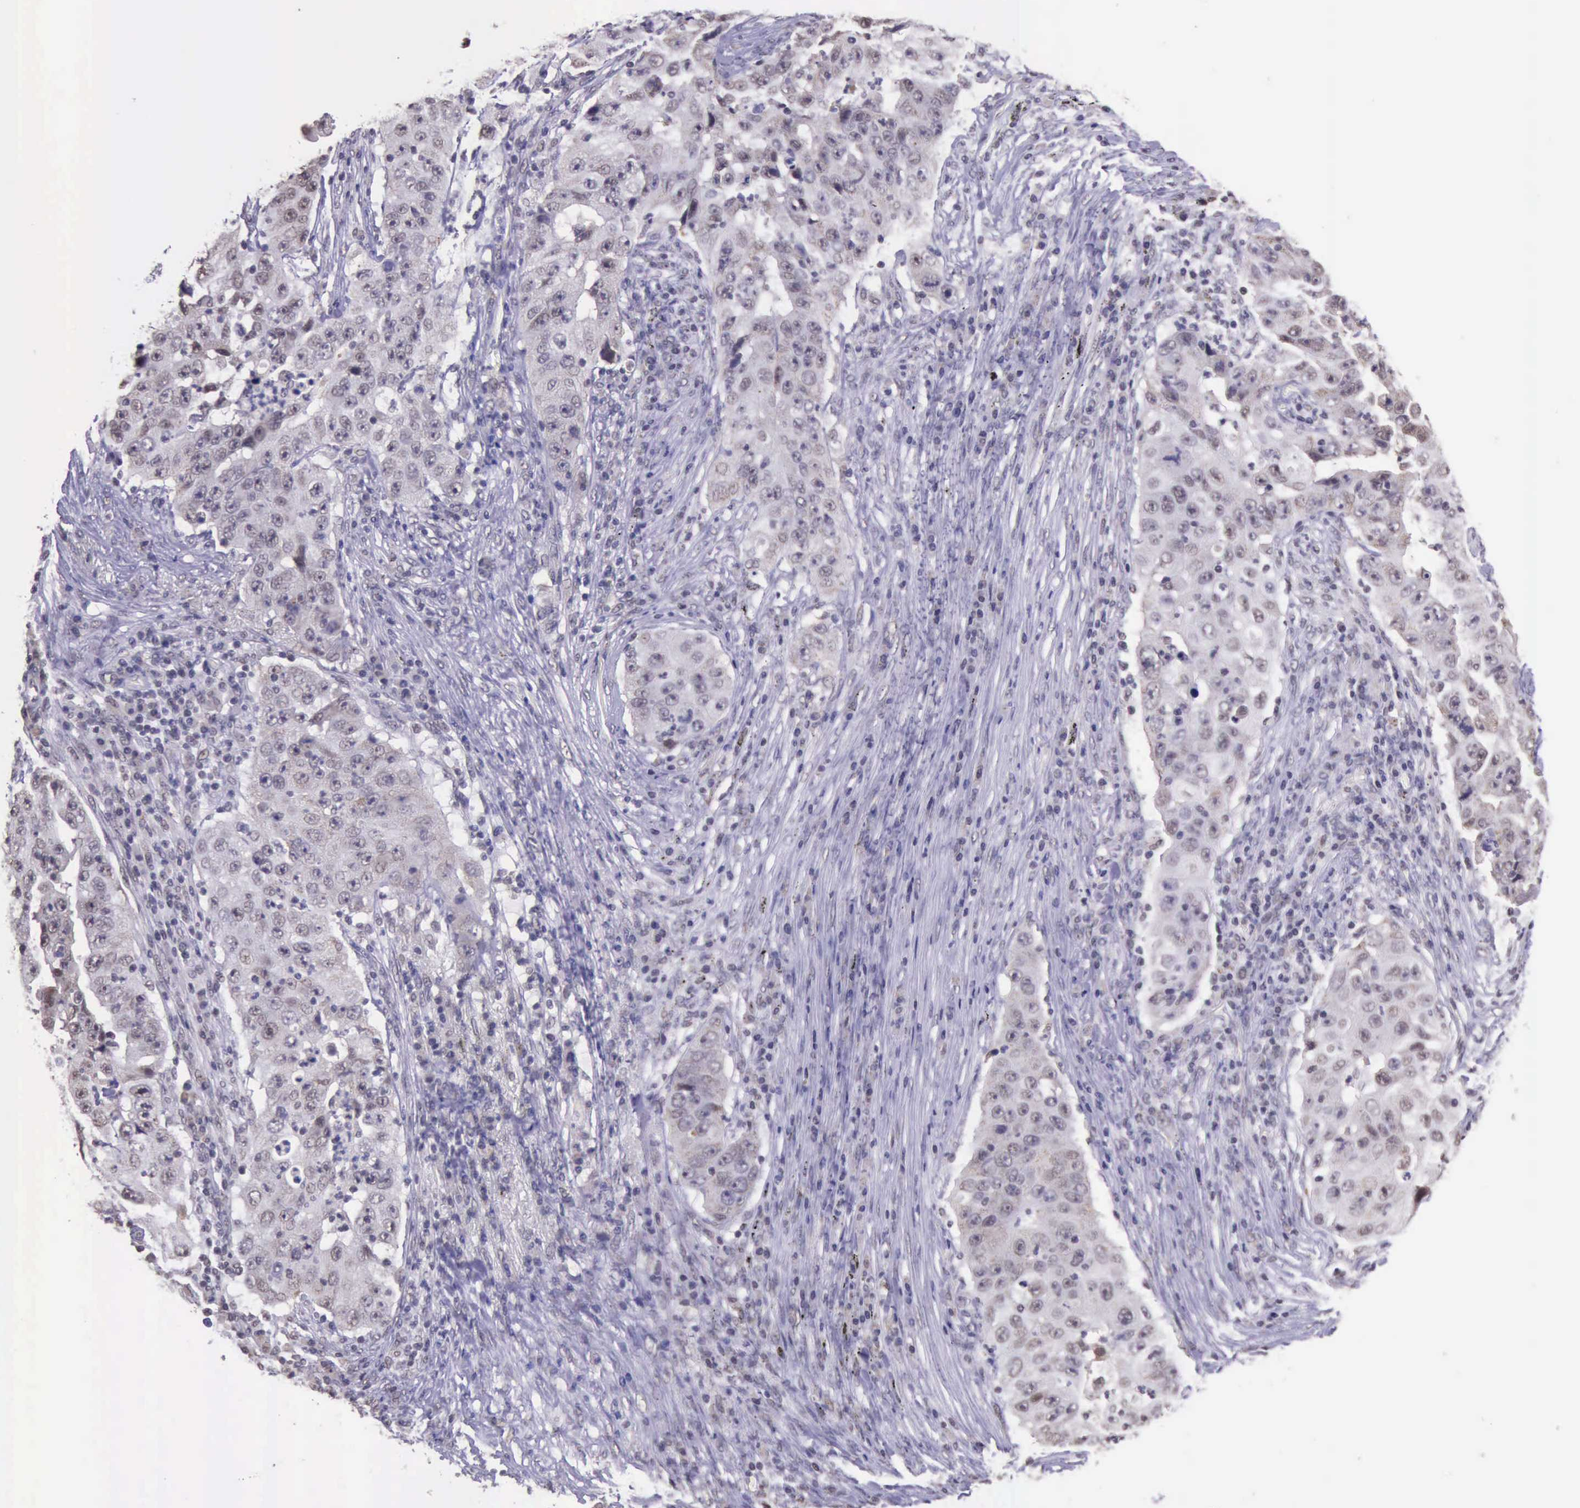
{"staining": {"intensity": "weak", "quantity": "25%-75%", "location": "nuclear"}, "tissue": "lung cancer", "cell_type": "Tumor cells", "image_type": "cancer", "snomed": [{"axis": "morphology", "description": "Squamous cell carcinoma, NOS"}, {"axis": "topography", "description": "Lung"}], "caption": "The histopathology image exhibits a brown stain indicating the presence of a protein in the nuclear of tumor cells in lung cancer (squamous cell carcinoma).", "gene": "PRPF39", "patient": {"sex": "male", "age": 64}}